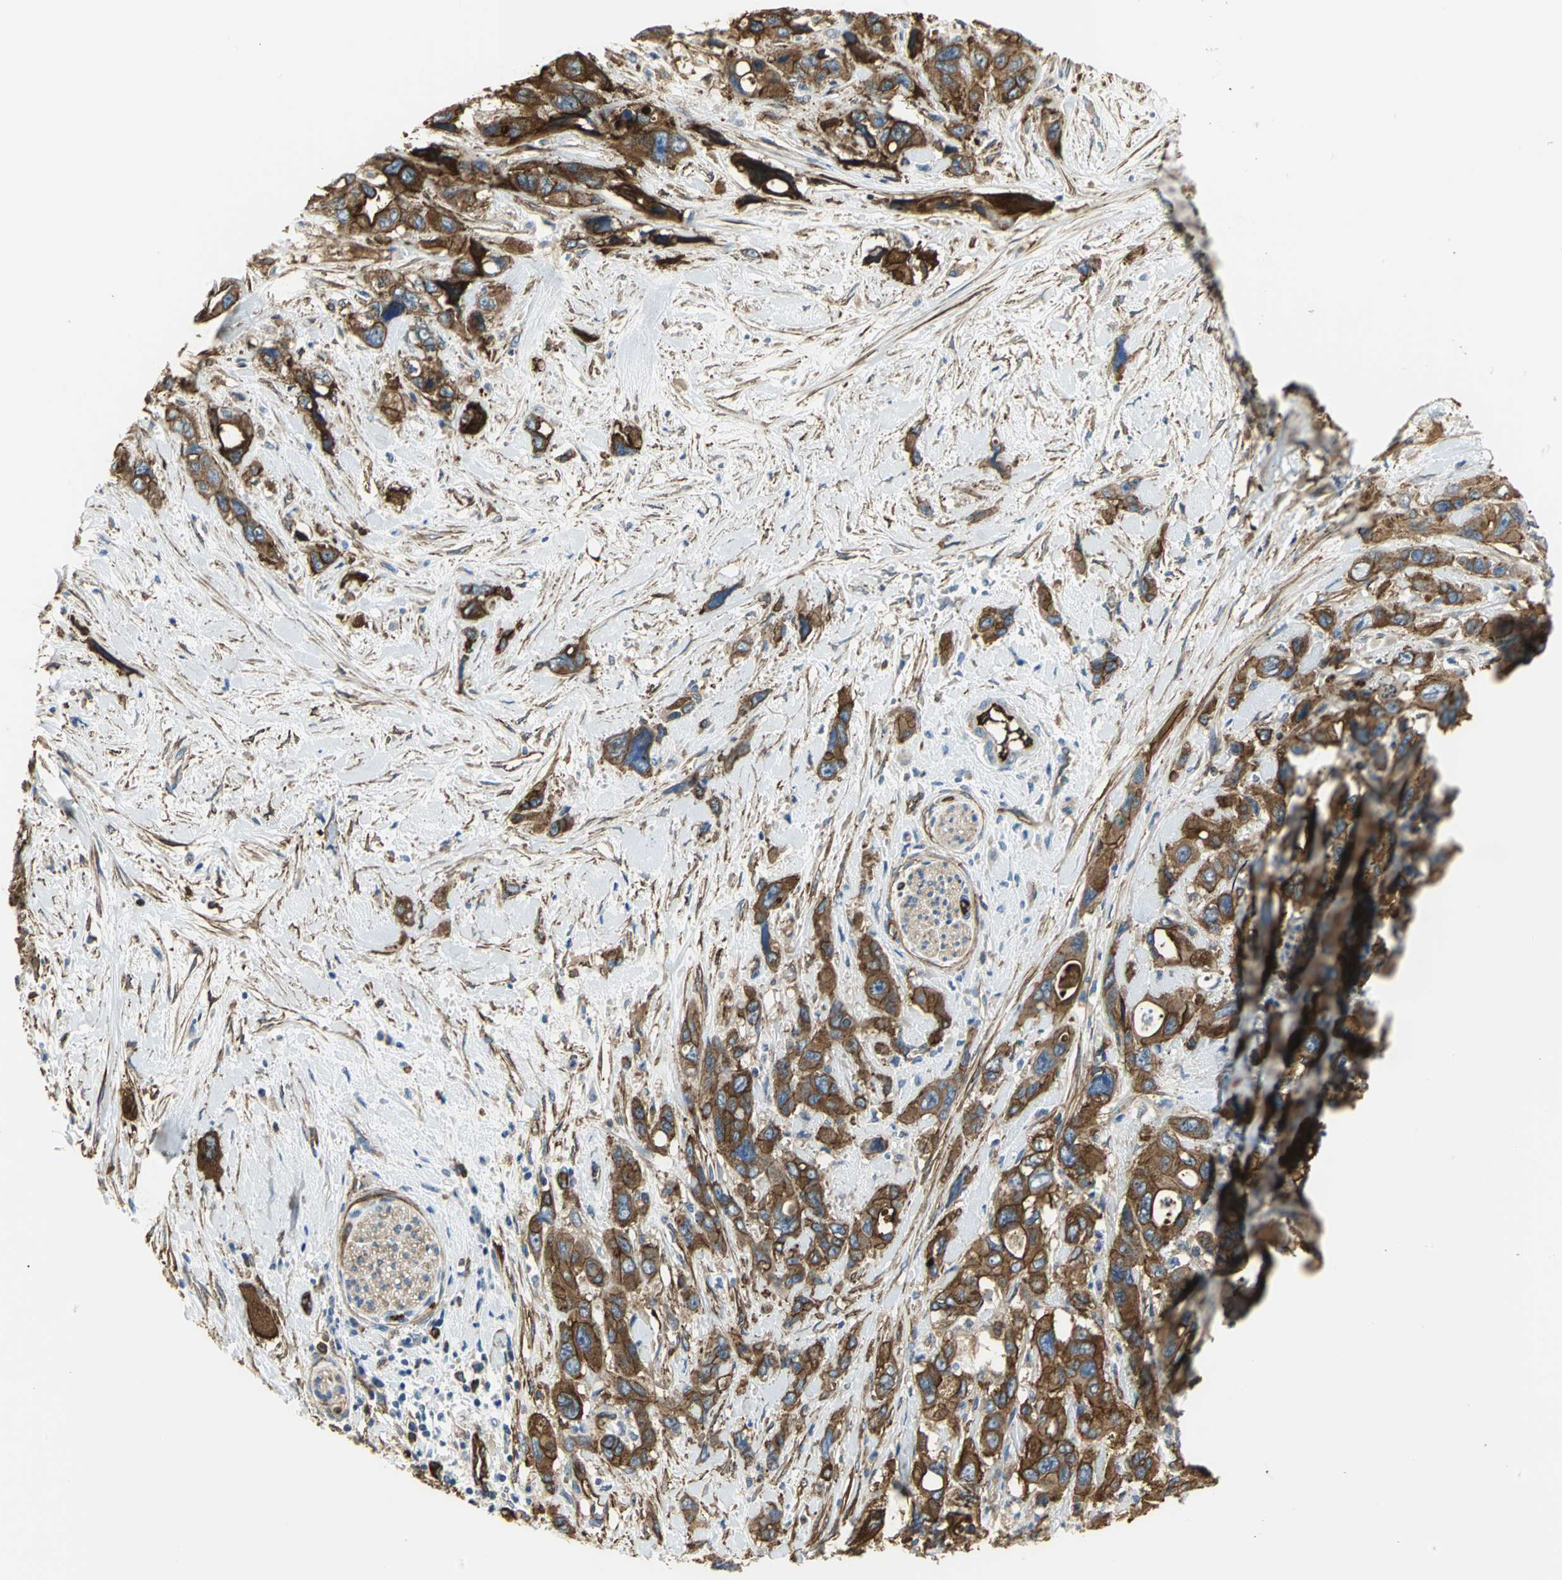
{"staining": {"intensity": "strong", "quantity": ">75%", "location": "cytoplasmic/membranous"}, "tissue": "pancreatic cancer", "cell_type": "Tumor cells", "image_type": "cancer", "snomed": [{"axis": "morphology", "description": "Adenocarcinoma, NOS"}, {"axis": "topography", "description": "Pancreas"}], "caption": "Immunohistochemistry (IHC) image of neoplastic tissue: adenocarcinoma (pancreatic) stained using immunohistochemistry (IHC) demonstrates high levels of strong protein expression localized specifically in the cytoplasmic/membranous of tumor cells, appearing as a cytoplasmic/membranous brown color.", "gene": "FLNB", "patient": {"sex": "male", "age": 46}}